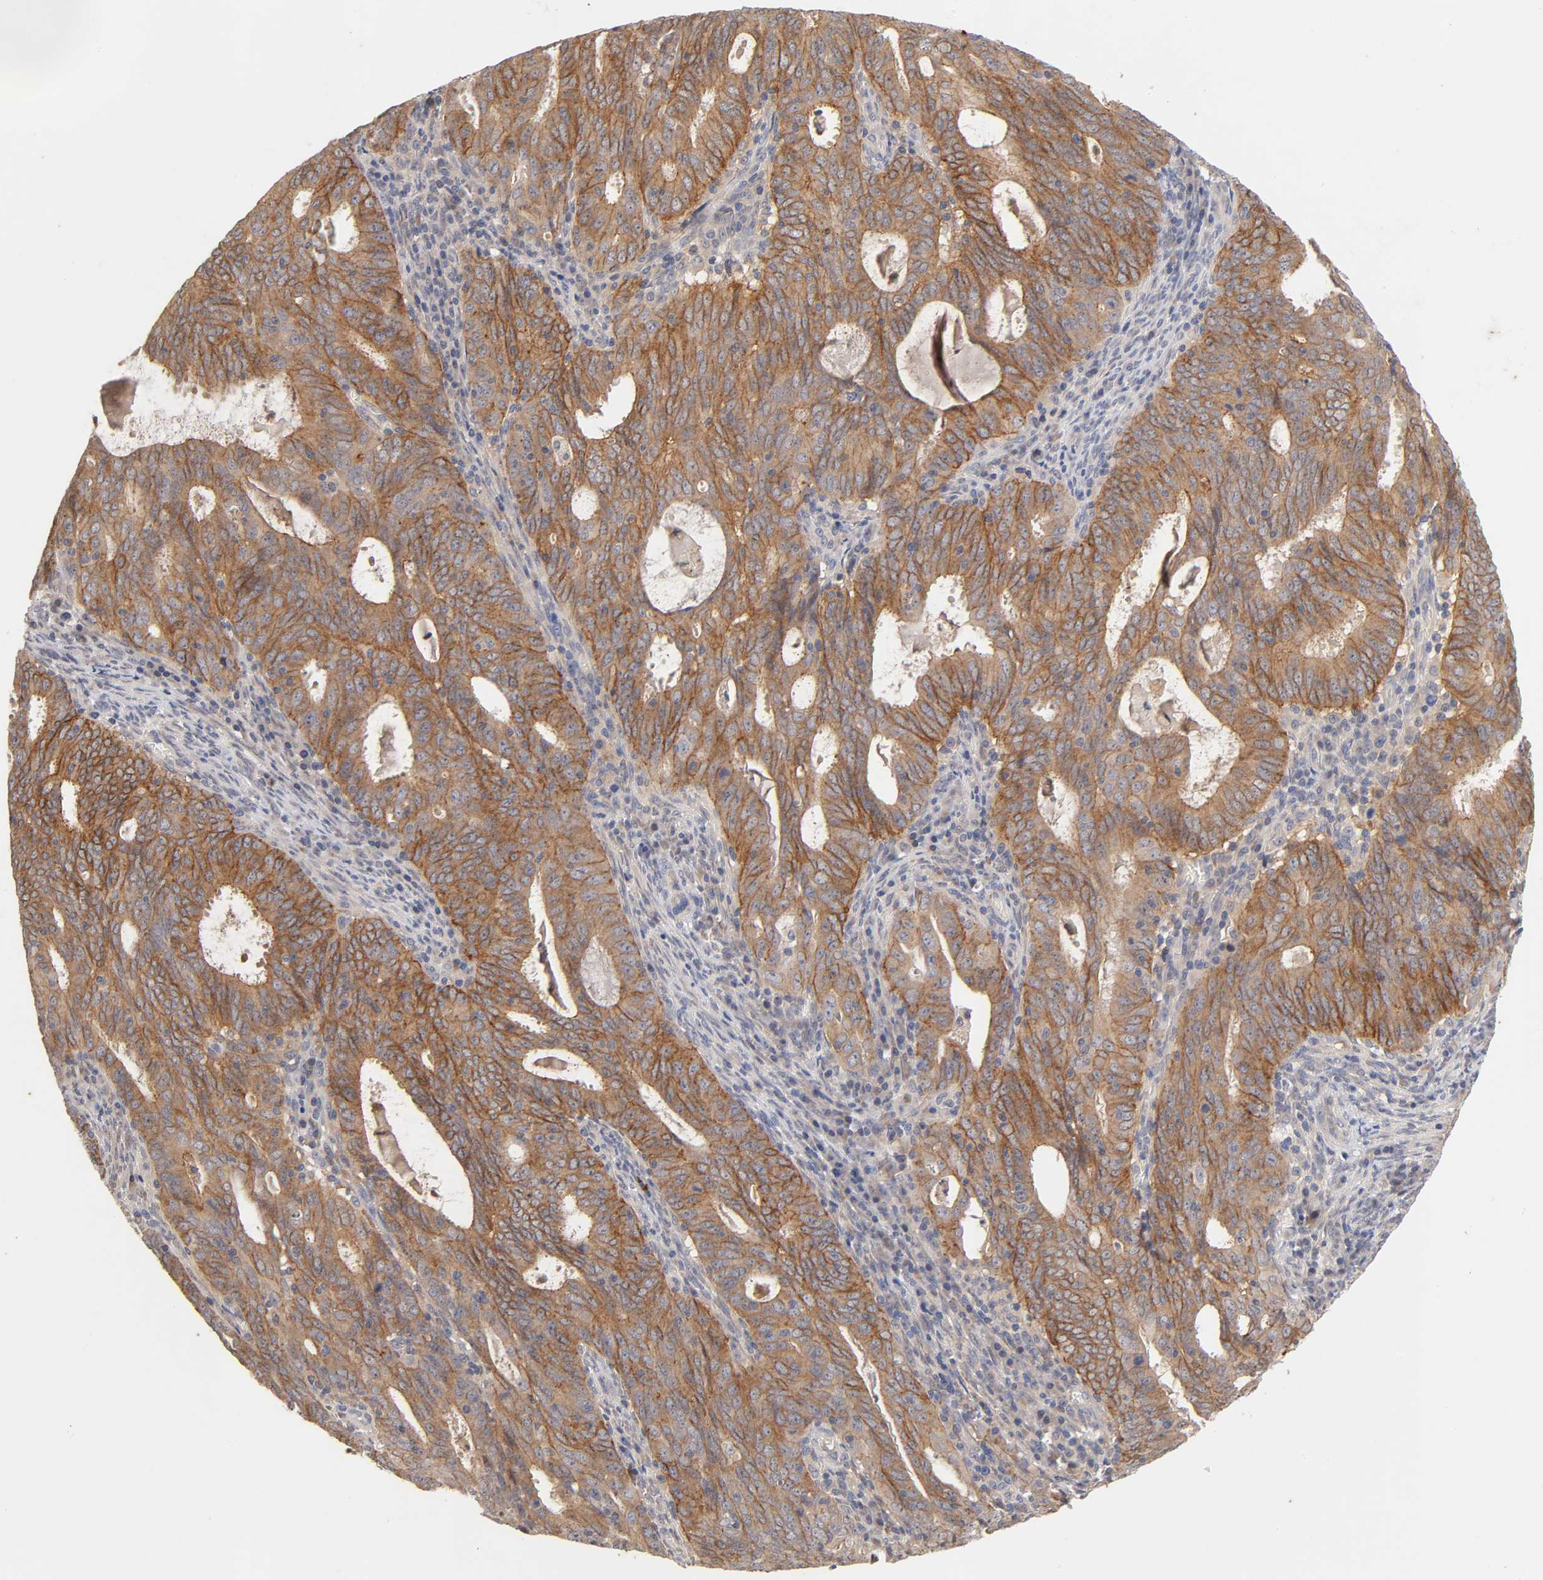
{"staining": {"intensity": "moderate", "quantity": ">75%", "location": "cytoplasmic/membranous"}, "tissue": "cervical cancer", "cell_type": "Tumor cells", "image_type": "cancer", "snomed": [{"axis": "morphology", "description": "Adenocarcinoma, NOS"}, {"axis": "topography", "description": "Cervix"}], "caption": "Moderate cytoplasmic/membranous expression for a protein is identified in about >75% of tumor cells of cervical cancer (adenocarcinoma) using IHC.", "gene": "CXADR", "patient": {"sex": "female", "age": 44}}